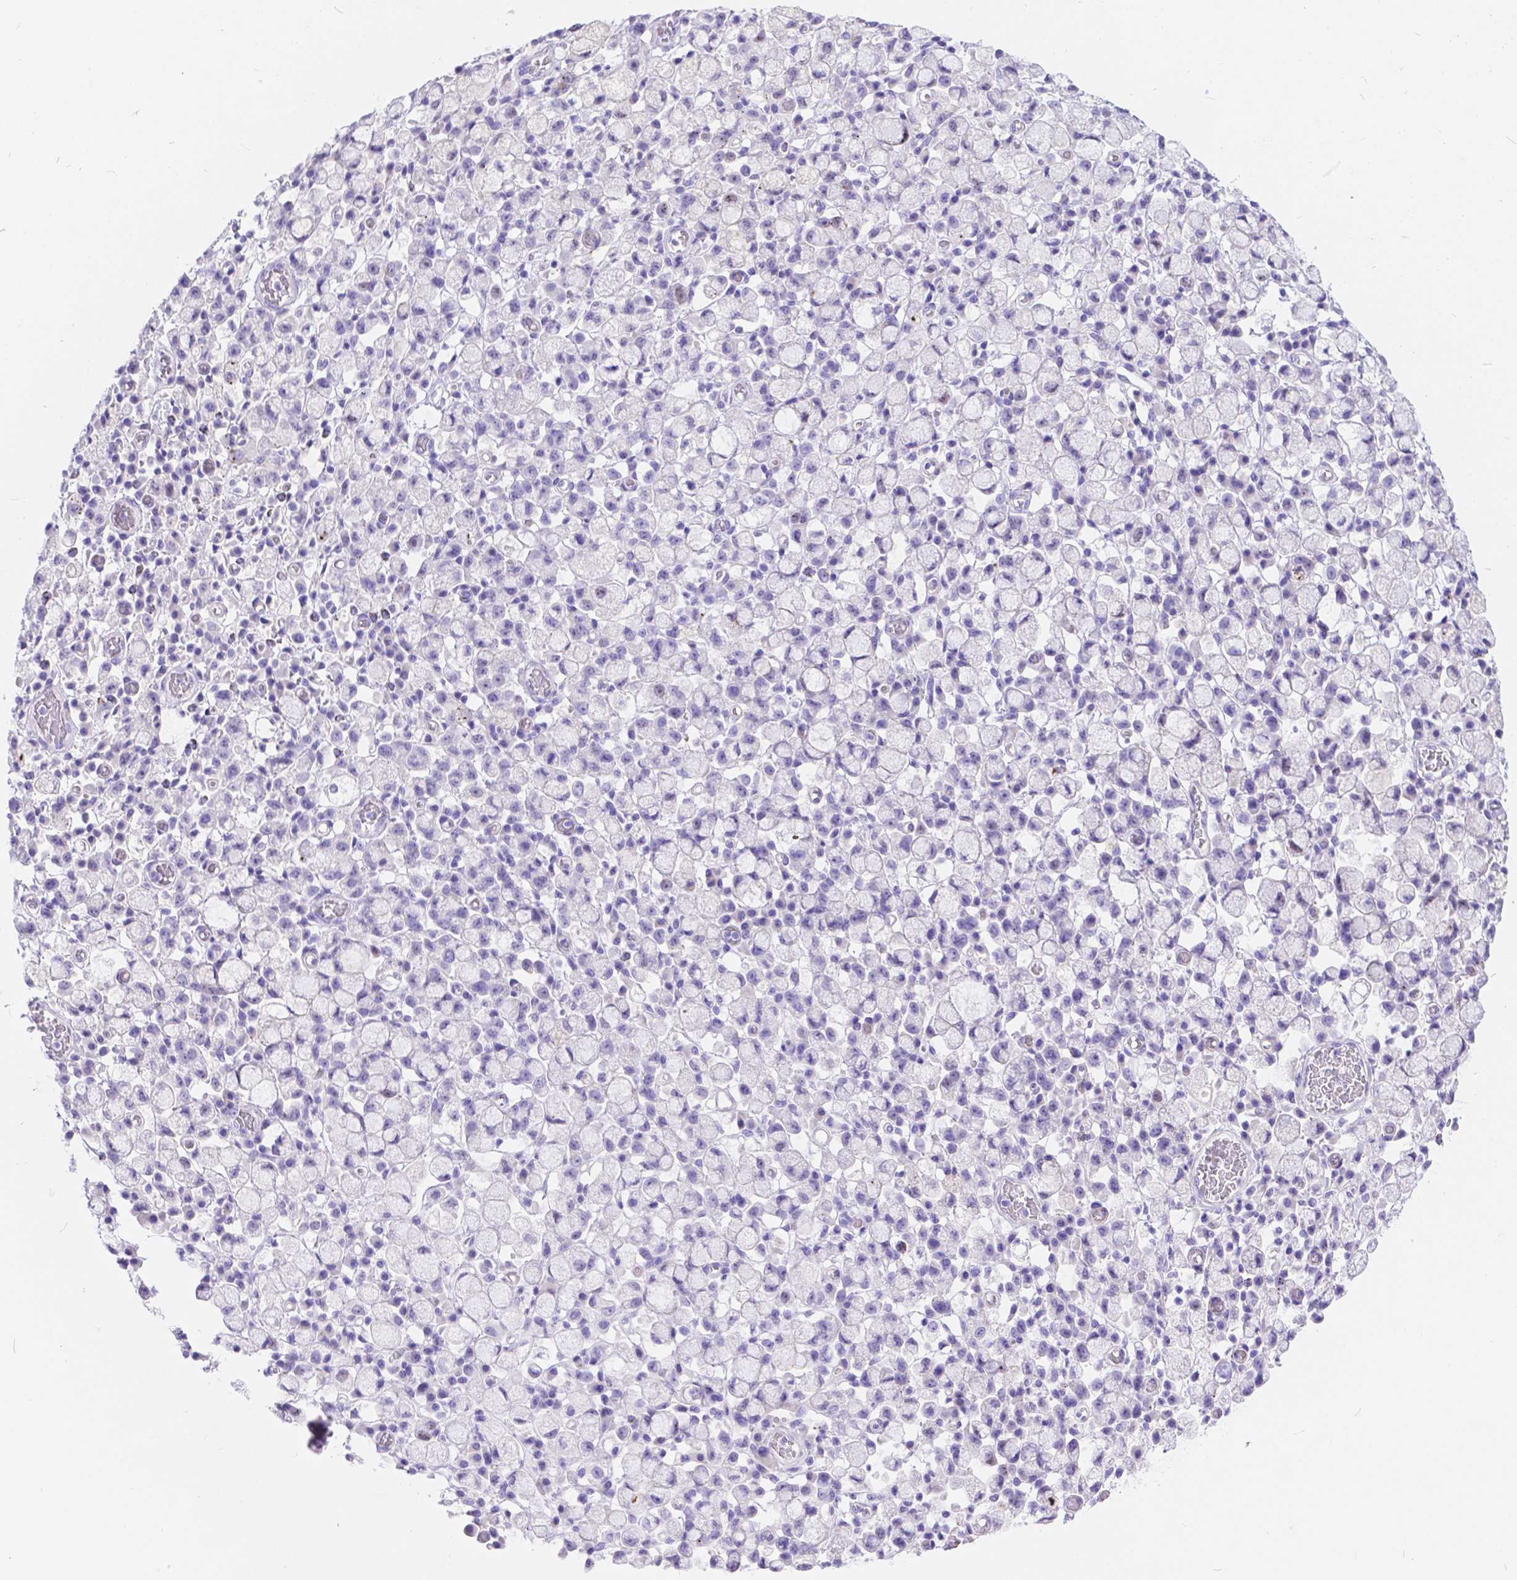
{"staining": {"intensity": "negative", "quantity": "none", "location": "none"}, "tissue": "stomach cancer", "cell_type": "Tumor cells", "image_type": "cancer", "snomed": [{"axis": "morphology", "description": "Adenocarcinoma, NOS"}, {"axis": "topography", "description": "Stomach"}], "caption": "This is an IHC micrograph of human stomach cancer (adenocarcinoma). There is no staining in tumor cells.", "gene": "KLHL10", "patient": {"sex": "male", "age": 58}}